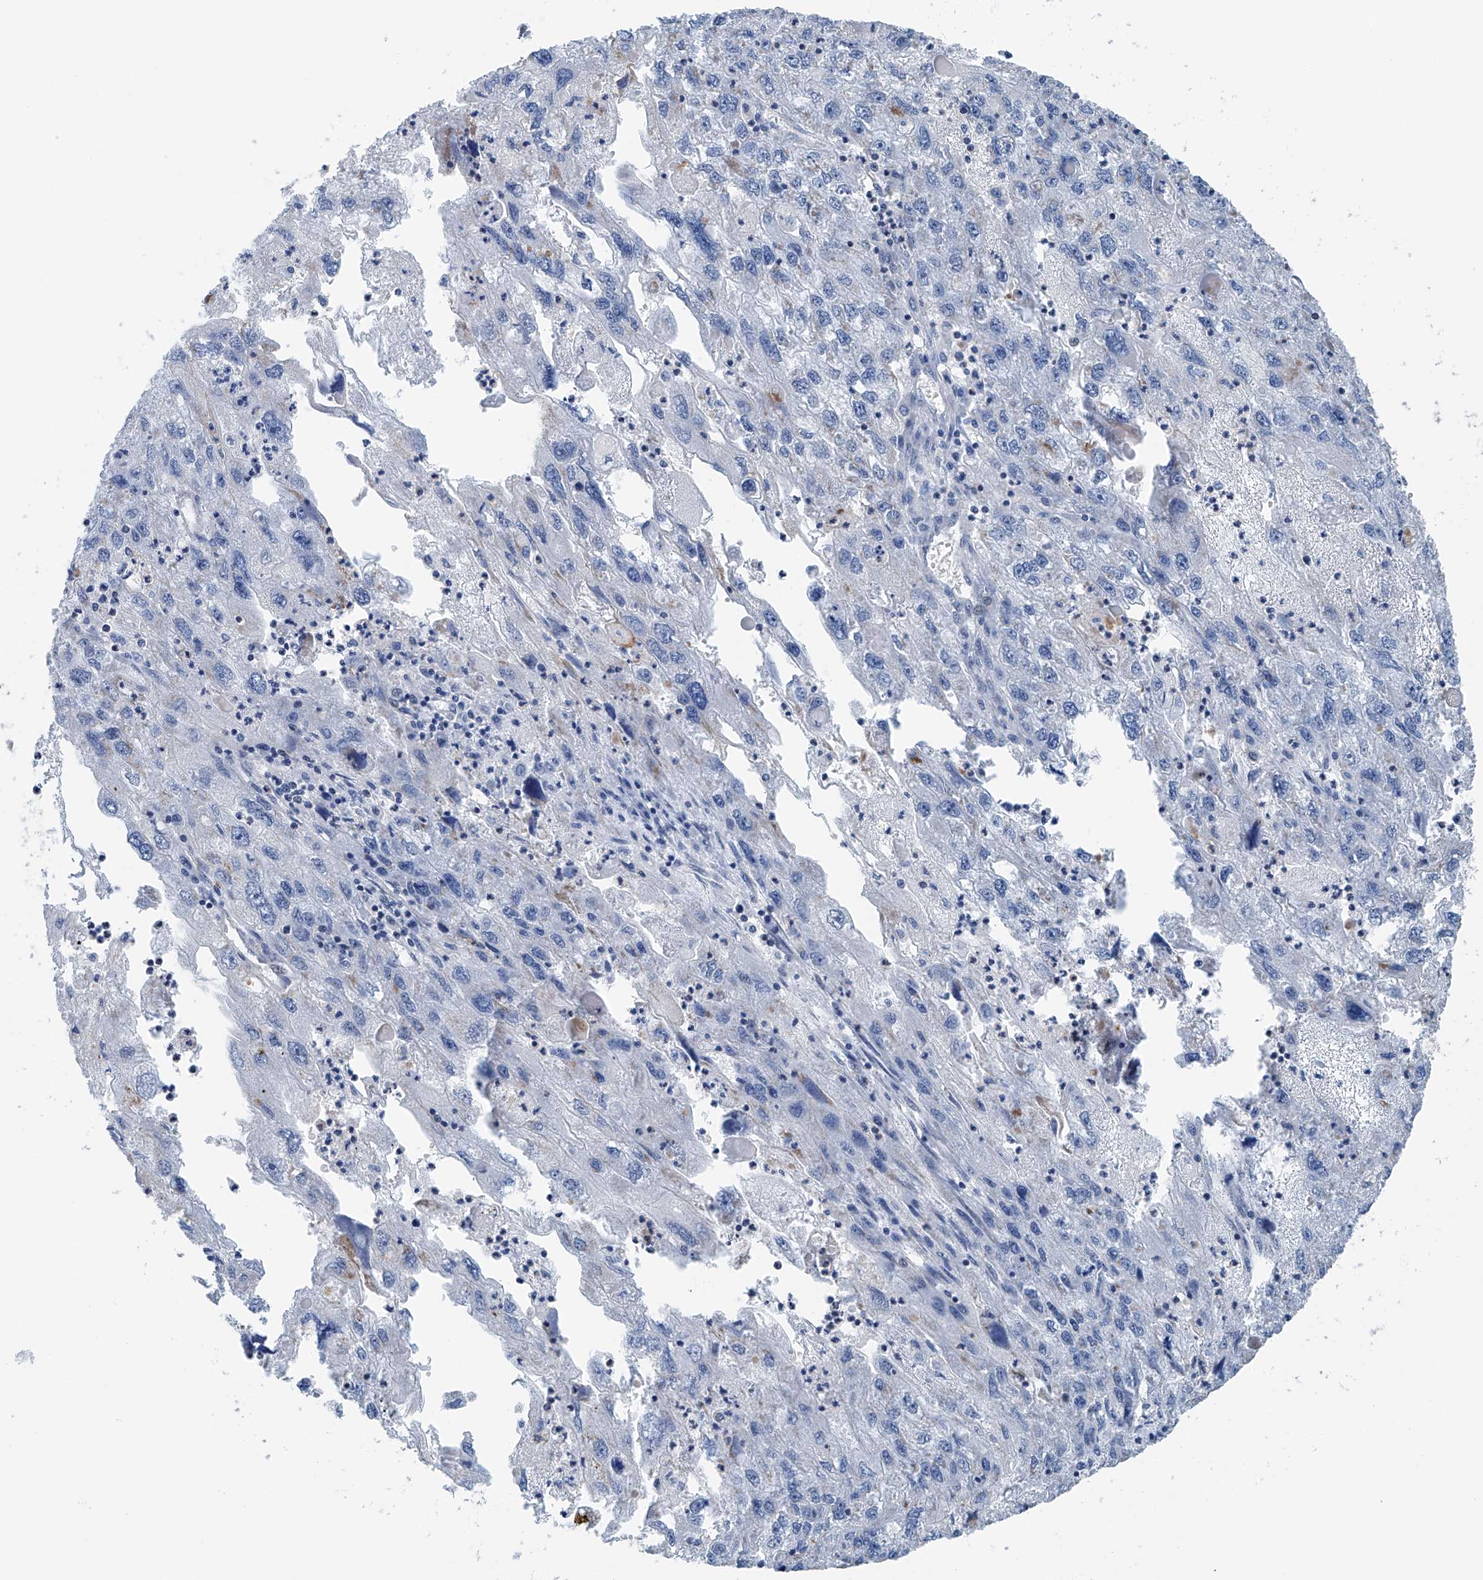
{"staining": {"intensity": "negative", "quantity": "none", "location": "none"}, "tissue": "endometrial cancer", "cell_type": "Tumor cells", "image_type": "cancer", "snomed": [{"axis": "morphology", "description": "Adenocarcinoma, NOS"}, {"axis": "topography", "description": "Endometrium"}], "caption": "This is an IHC image of endometrial cancer (adenocarcinoma). There is no staining in tumor cells.", "gene": "KLF15", "patient": {"sex": "female", "age": 49}}